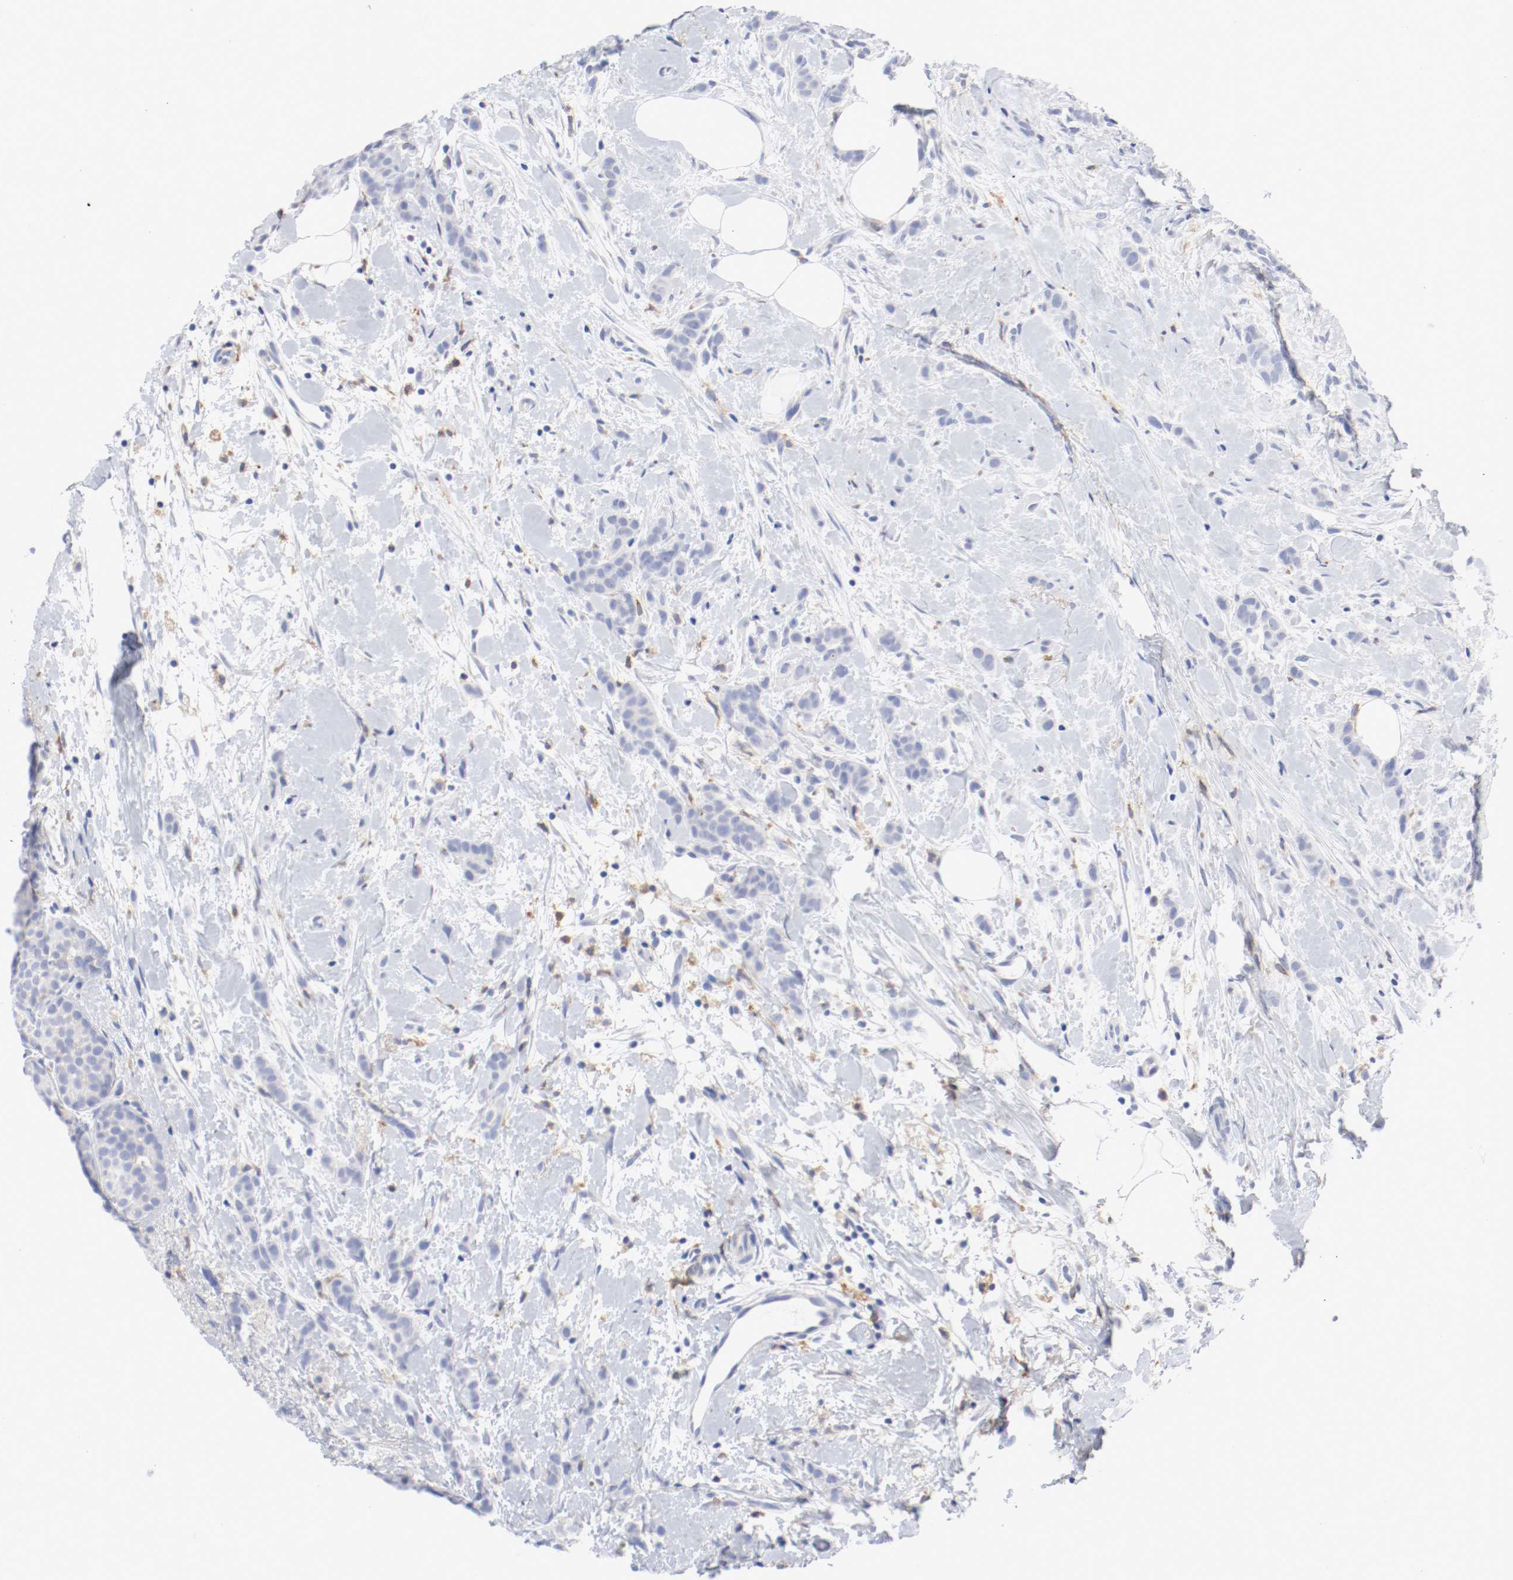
{"staining": {"intensity": "negative", "quantity": "none", "location": "none"}, "tissue": "breast cancer", "cell_type": "Tumor cells", "image_type": "cancer", "snomed": [{"axis": "morphology", "description": "Lobular carcinoma, in situ"}, {"axis": "morphology", "description": "Lobular carcinoma"}, {"axis": "topography", "description": "Breast"}], "caption": "Immunohistochemistry micrograph of breast cancer (lobular carcinoma in situ) stained for a protein (brown), which displays no staining in tumor cells. (Stains: DAB (3,3'-diaminobenzidine) IHC with hematoxylin counter stain, Microscopy: brightfield microscopy at high magnification).", "gene": "FGFBP1", "patient": {"sex": "female", "age": 41}}